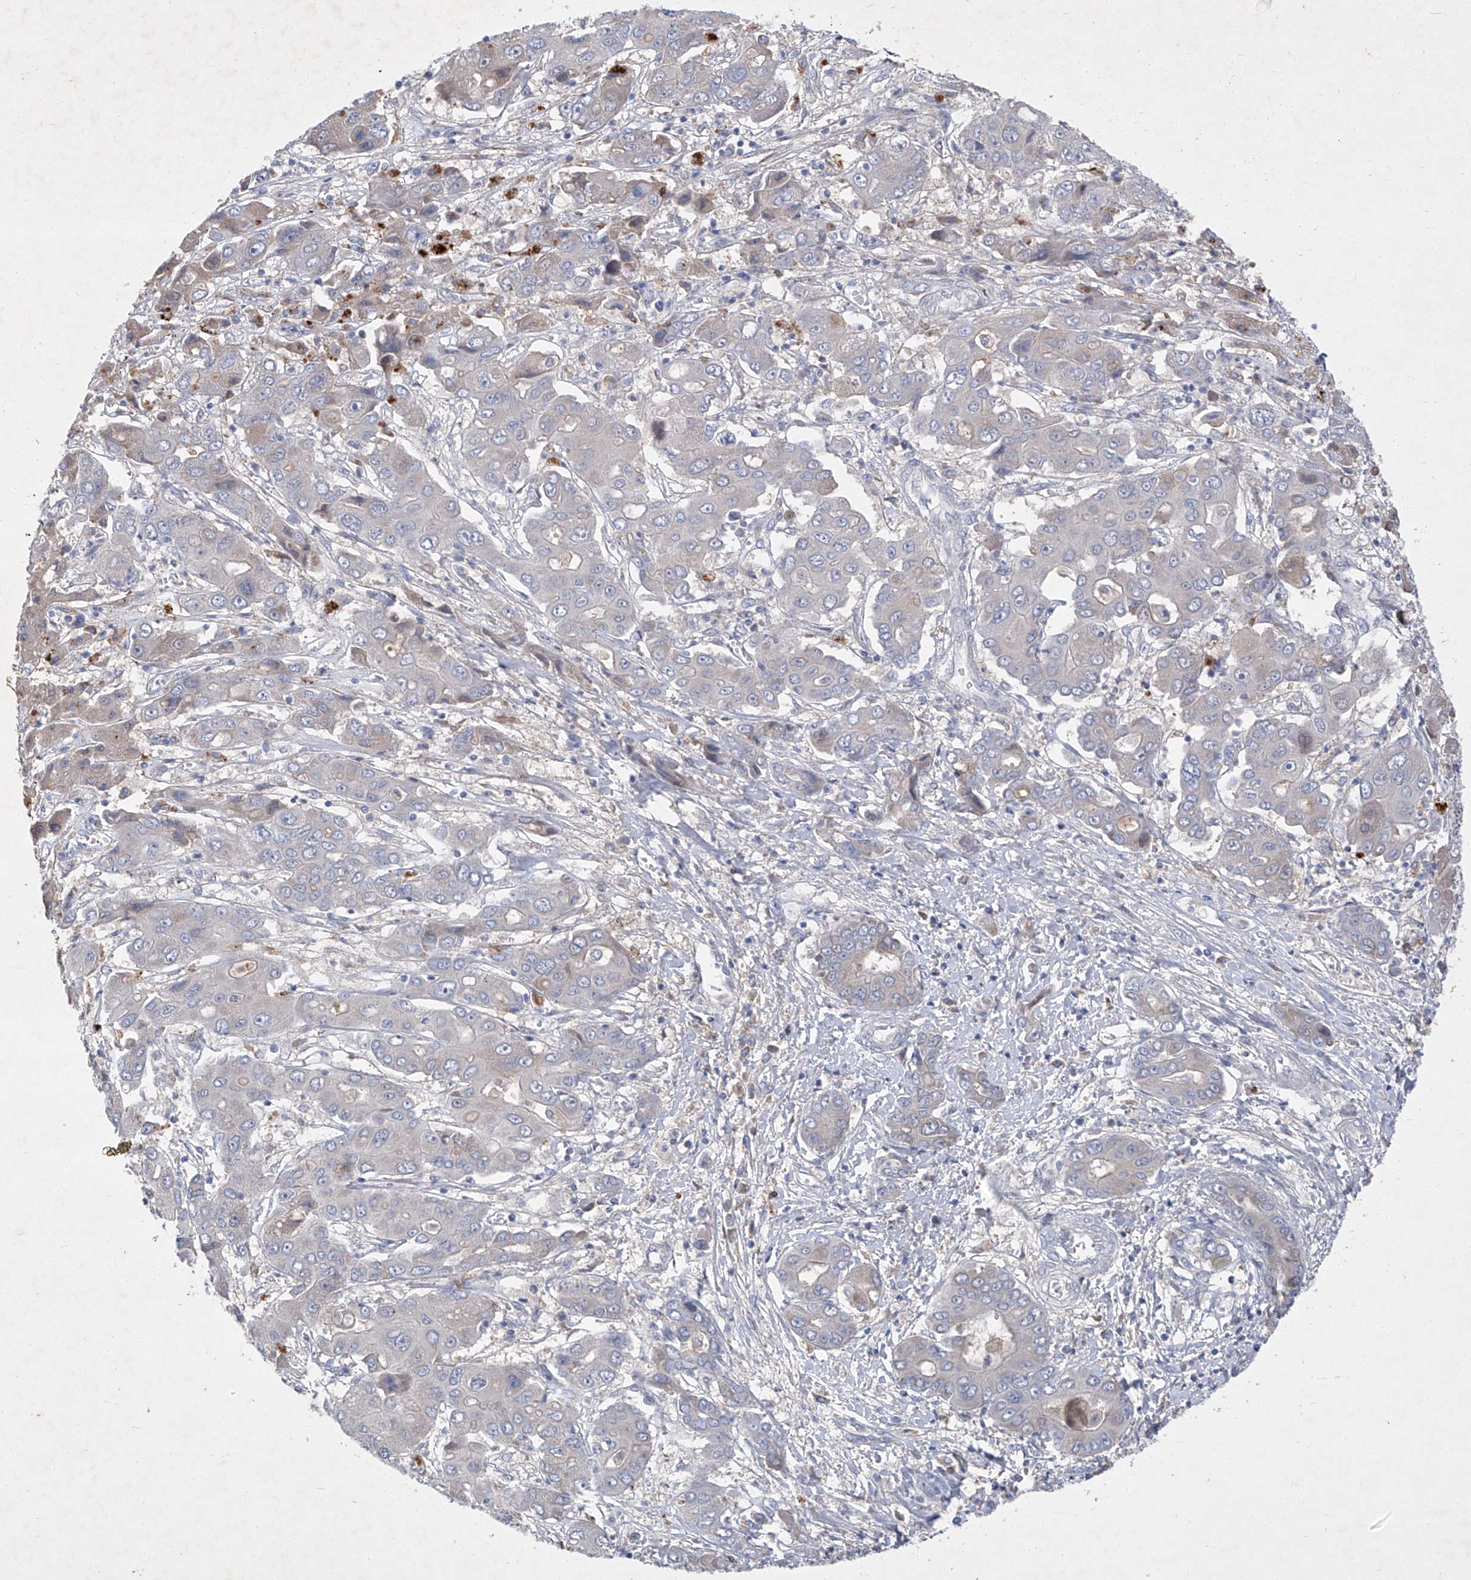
{"staining": {"intensity": "weak", "quantity": "<25%", "location": "cytoplasmic/membranous"}, "tissue": "liver cancer", "cell_type": "Tumor cells", "image_type": "cancer", "snomed": [{"axis": "morphology", "description": "Cholangiocarcinoma"}, {"axis": "topography", "description": "Liver"}], "caption": "The micrograph demonstrates no significant expression in tumor cells of liver cancer (cholangiocarcinoma).", "gene": "SBK2", "patient": {"sex": "male", "age": 67}}